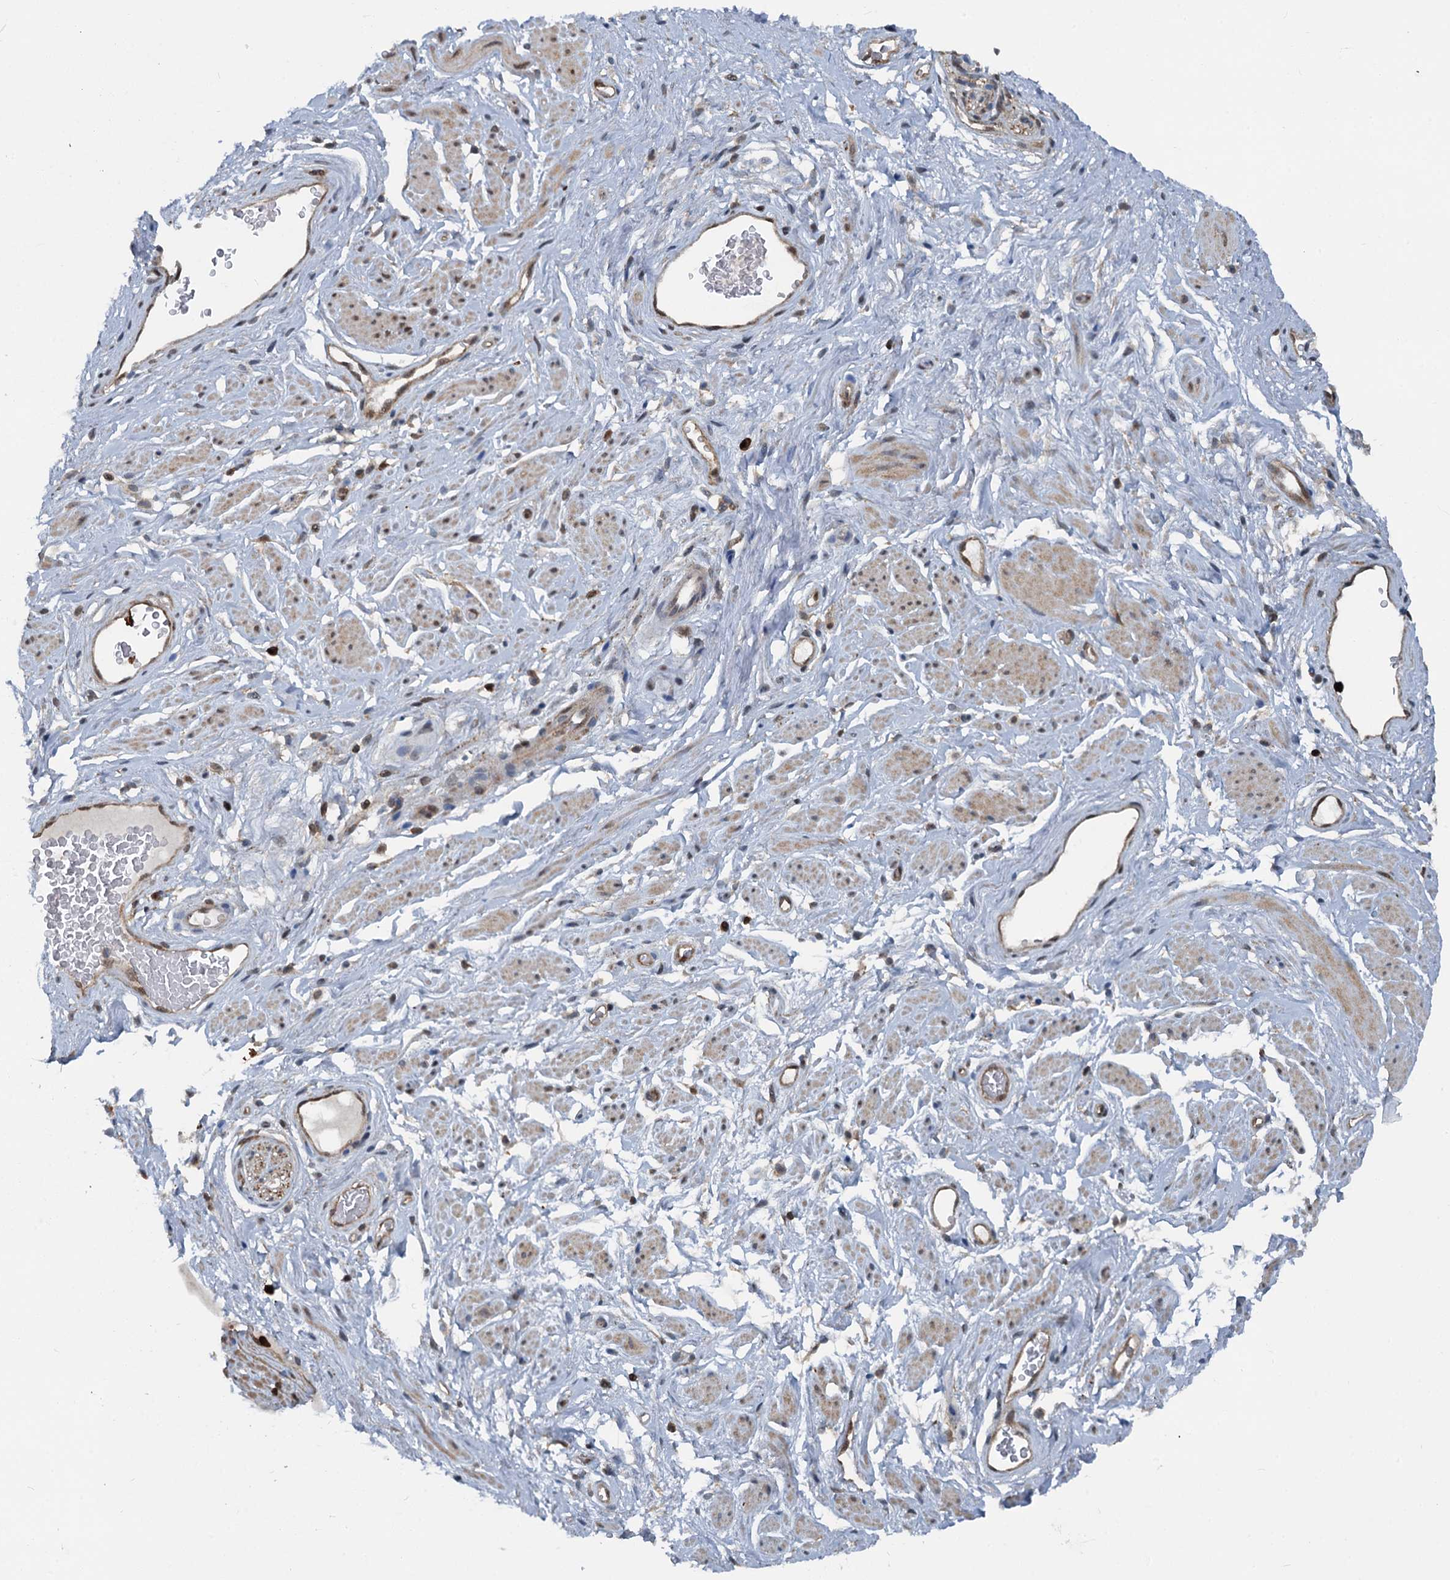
{"staining": {"intensity": "moderate", "quantity": "25%-75%", "location": "cytoplasmic/membranous"}, "tissue": "adipose tissue", "cell_type": "Adipocytes", "image_type": "normal", "snomed": [{"axis": "morphology", "description": "Normal tissue, NOS"}, {"axis": "morphology", "description": "Adenocarcinoma, NOS"}, {"axis": "topography", "description": "Rectum"}, {"axis": "topography", "description": "Vagina"}, {"axis": "topography", "description": "Peripheral nerve tissue"}], "caption": "Immunohistochemistry staining of normal adipose tissue, which displays medium levels of moderate cytoplasmic/membranous positivity in approximately 25%-75% of adipocytes indicating moderate cytoplasmic/membranous protein positivity. The staining was performed using DAB (brown) for protein detection and nuclei were counterstained in hematoxylin (blue).", "gene": "GPI", "patient": {"sex": "female", "age": 71}}